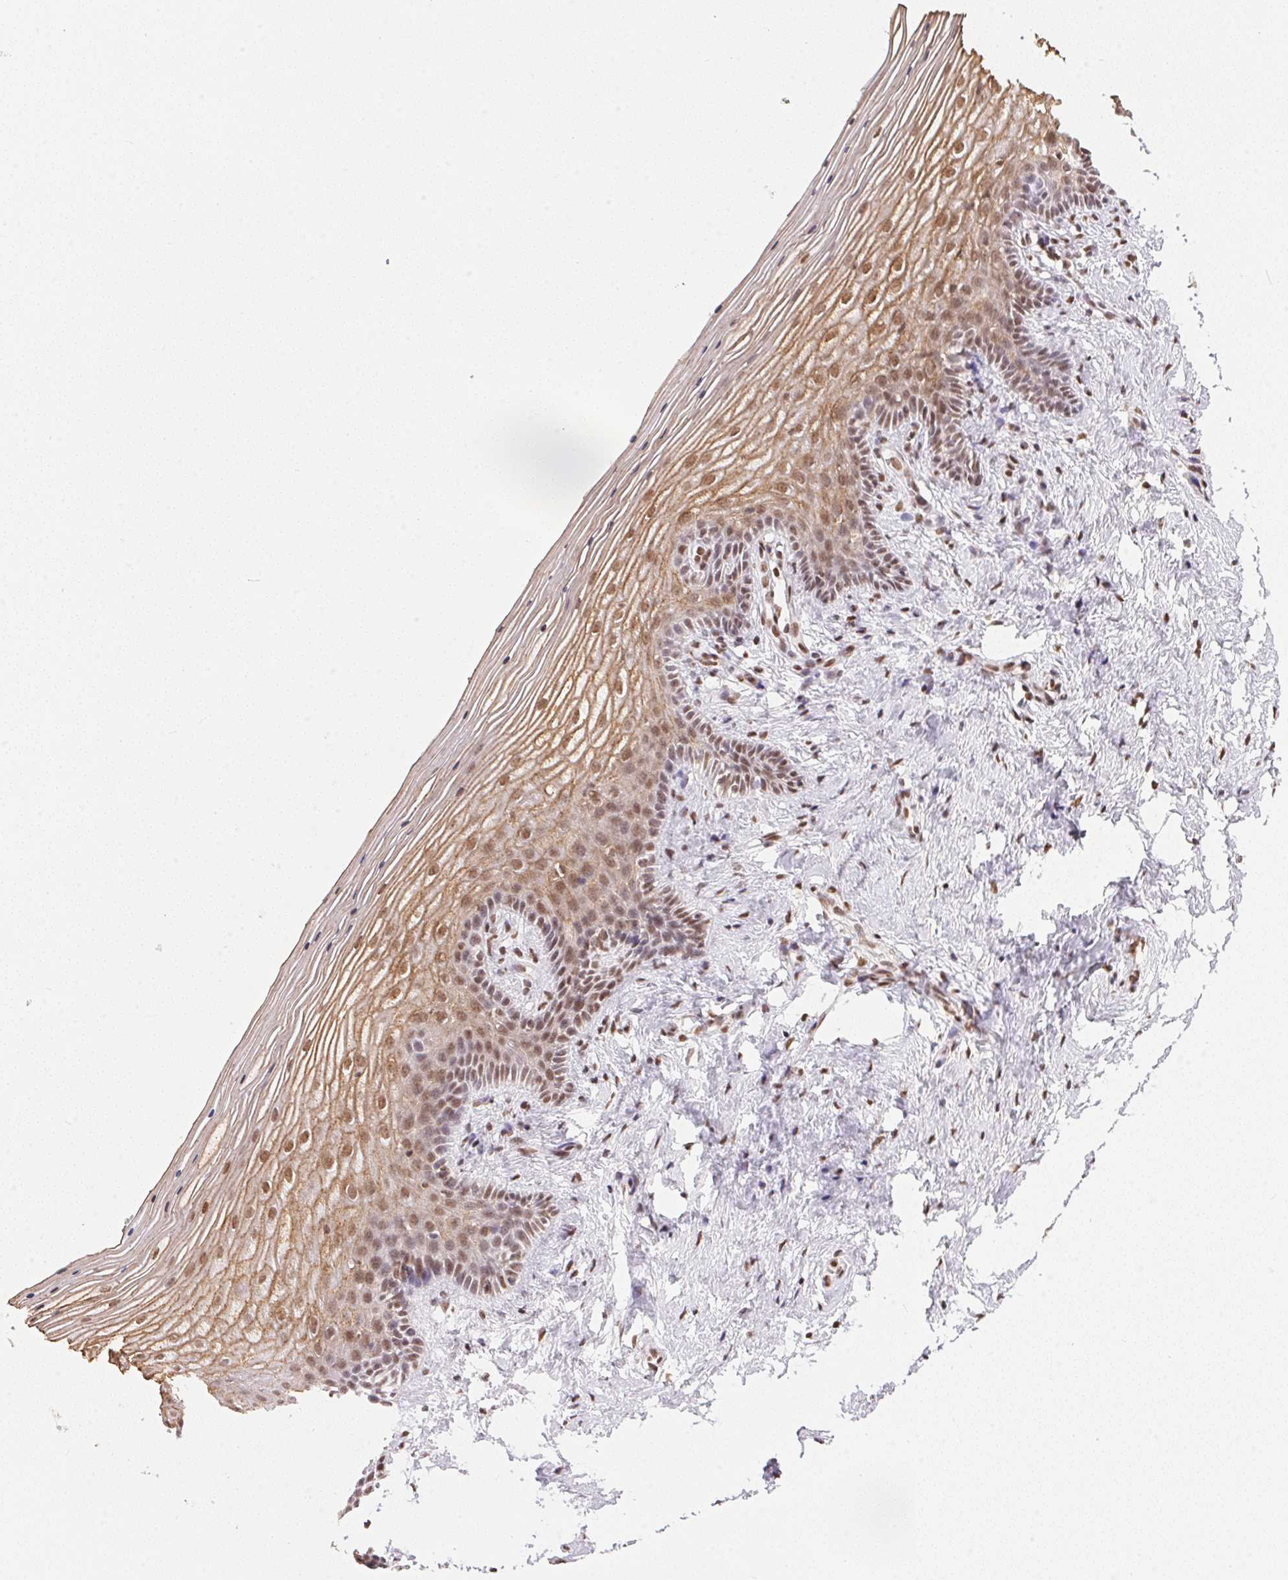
{"staining": {"intensity": "moderate", "quantity": ">75%", "location": "cytoplasmic/membranous,nuclear"}, "tissue": "vagina", "cell_type": "Squamous epithelial cells", "image_type": "normal", "snomed": [{"axis": "morphology", "description": "Normal tissue, NOS"}, {"axis": "topography", "description": "Vagina"}], "caption": "Approximately >75% of squamous epithelial cells in benign human vagina display moderate cytoplasmic/membranous,nuclear protein positivity as visualized by brown immunohistochemical staining.", "gene": "NFE2L1", "patient": {"sex": "female", "age": 45}}